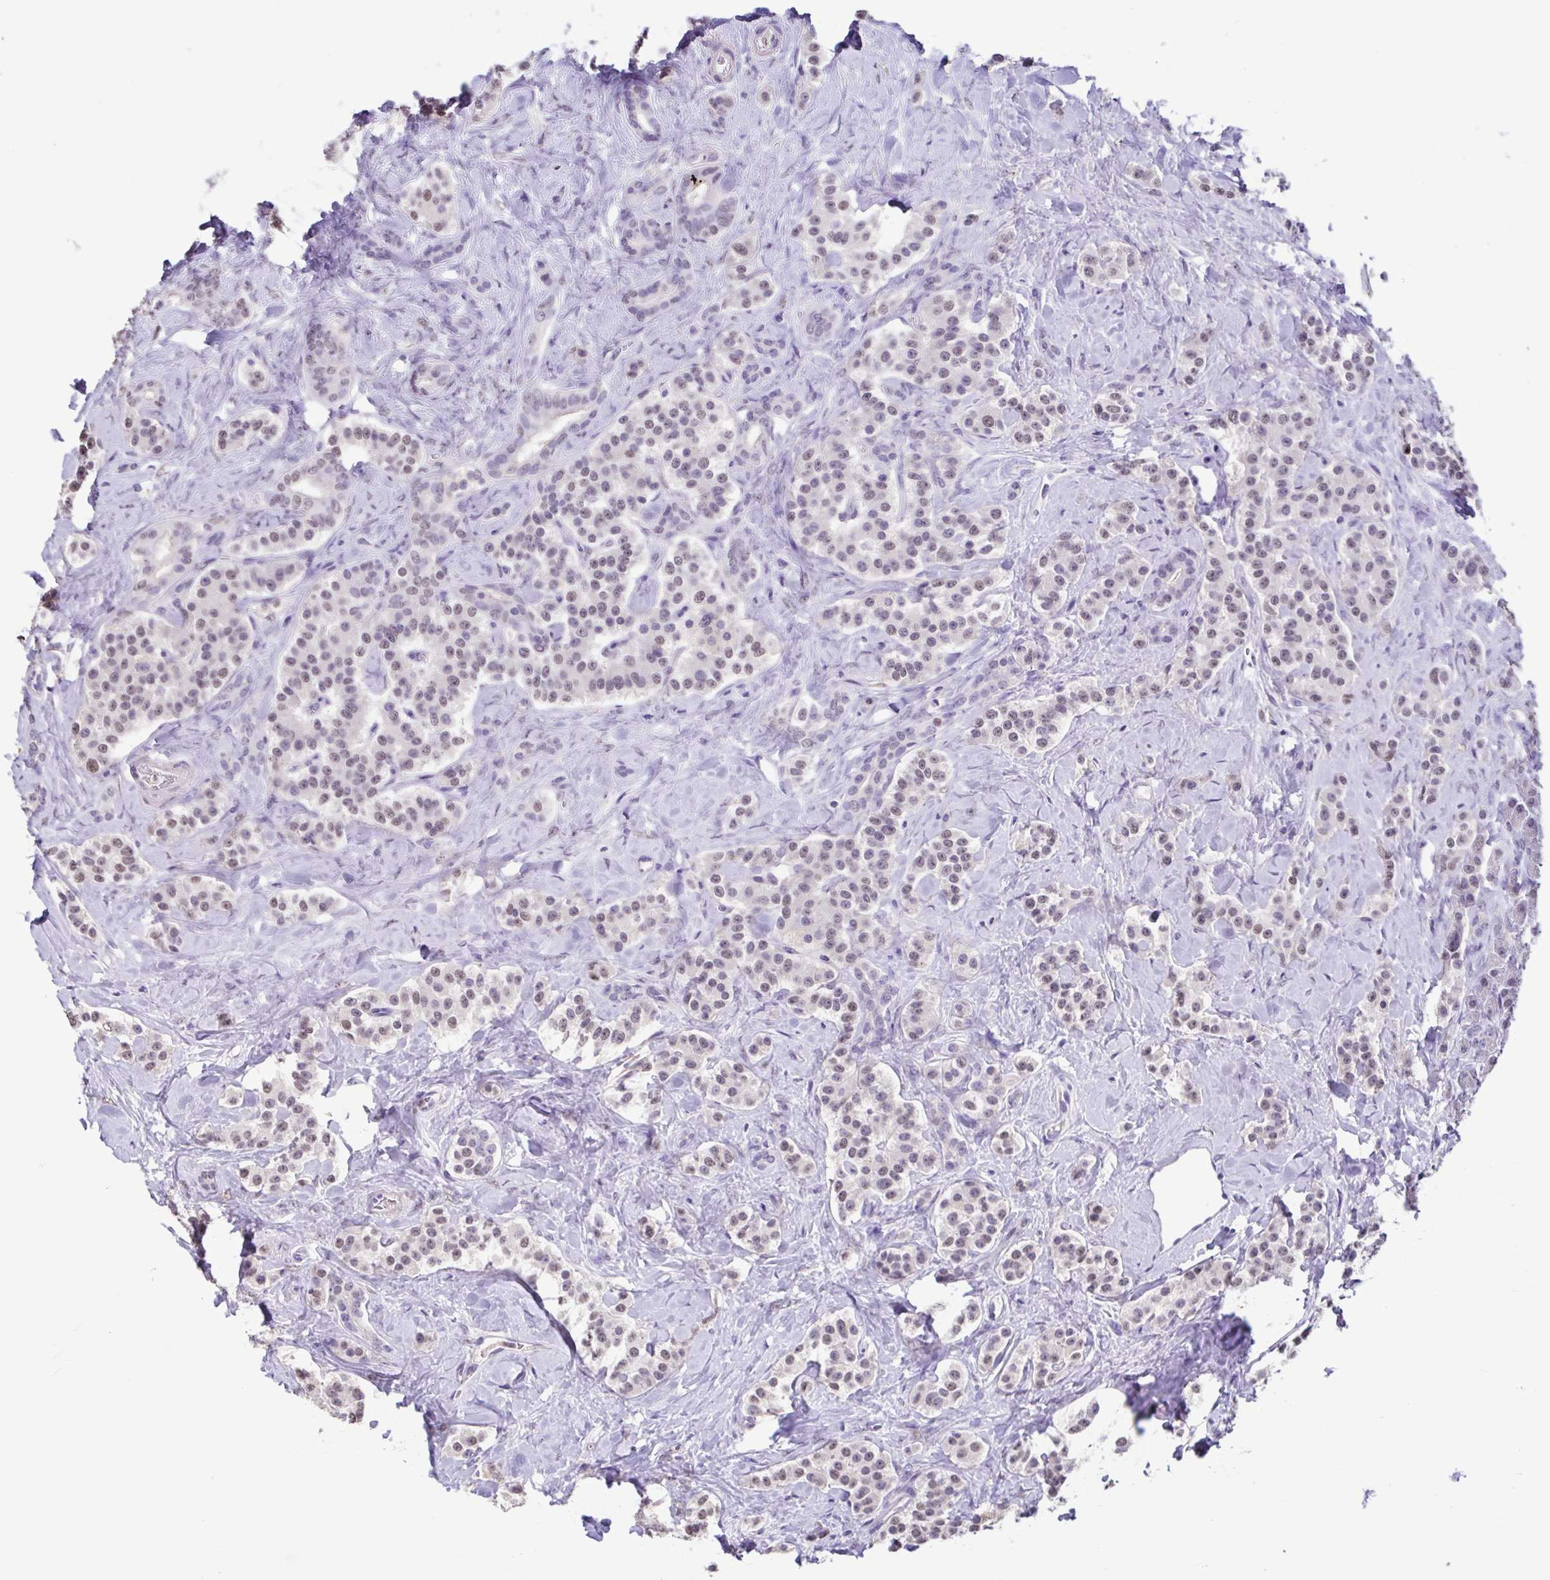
{"staining": {"intensity": "weak", "quantity": "25%-75%", "location": "nuclear"}, "tissue": "carcinoid", "cell_type": "Tumor cells", "image_type": "cancer", "snomed": [{"axis": "morphology", "description": "Normal tissue, NOS"}, {"axis": "morphology", "description": "Carcinoid, malignant, NOS"}, {"axis": "topography", "description": "Pancreas"}], "caption": "Carcinoid was stained to show a protein in brown. There is low levels of weak nuclear staining in approximately 25%-75% of tumor cells.", "gene": "ACTRT3", "patient": {"sex": "male", "age": 36}}